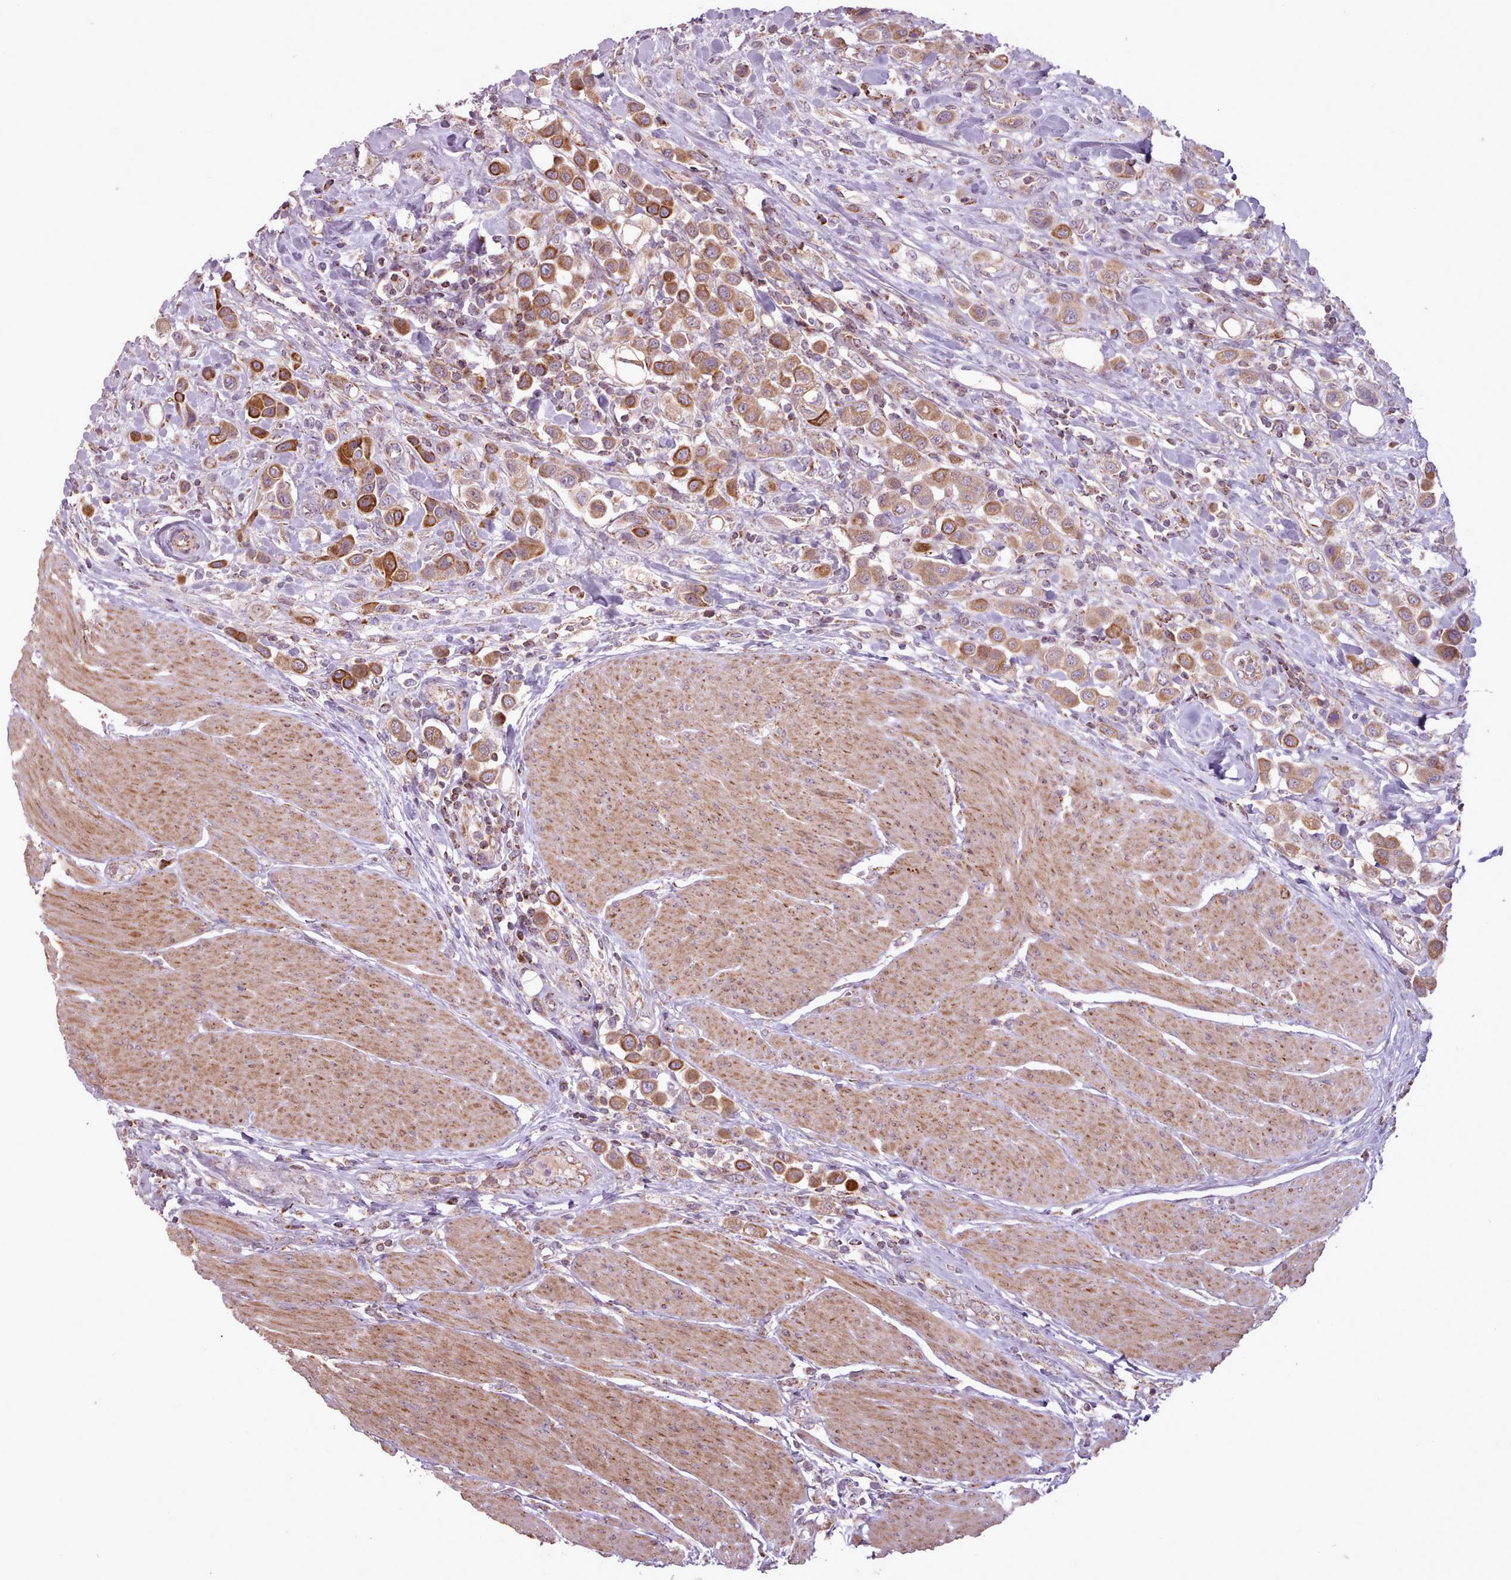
{"staining": {"intensity": "moderate", "quantity": ">75%", "location": "cytoplasmic/membranous"}, "tissue": "urothelial cancer", "cell_type": "Tumor cells", "image_type": "cancer", "snomed": [{"axis": "morphology", "description": "Urothelial carcinoma, High grade"}, {"axis": "topography", "description": "Urinary bladder"}], "caption": "The micrograph exhibits a brown stain indicating the presence of a protein in the cytoplasmic/membranous of tumor cells in high-grade urothelial carcinoma.", "gene": "LIN7C", "patient": {"sex": "male", "age": 50}}